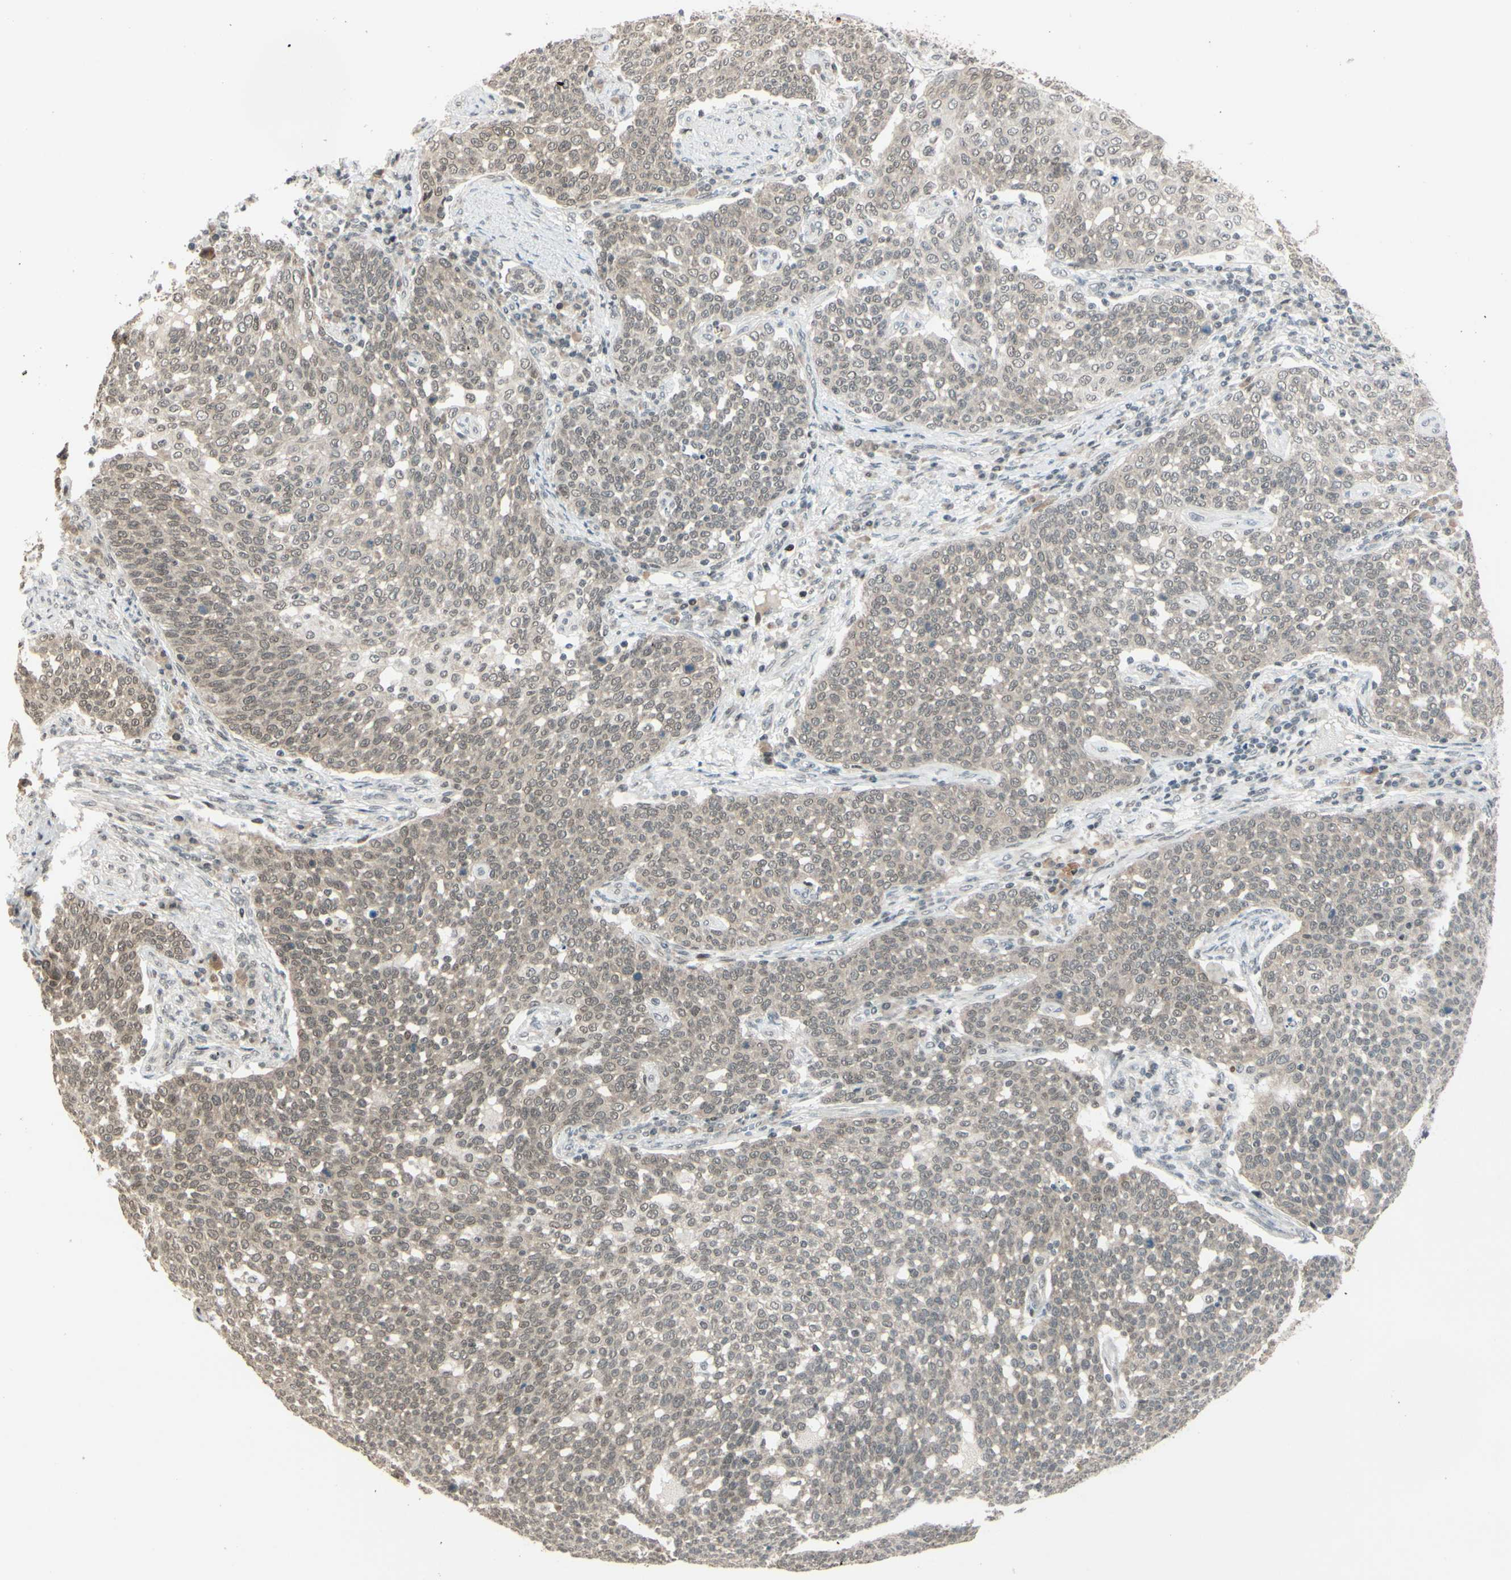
{"staining": {"intensity": "weak", "quantity": ">75%", "location": "cytoplasmic/membranous"}, "tissue": "cervical cancer", "cell_type": "Tumor cells", "image_type": "cancer", "snomed": [{"axis": "morphology", "description": "Squamous cell carcinoma, NOS"}, {"axis": "topography", "description": "Cervix"}], "caption": "A brown stain shows weak cytoplasmic/membranous staining of a protein in human cervical squamous cell carcinoma tumor cells. (DAB IHC, brown staining for protein, blue staining for nuclei).", "gene": "BRMS1", "patient": {"sex": "female", "age": 34}}